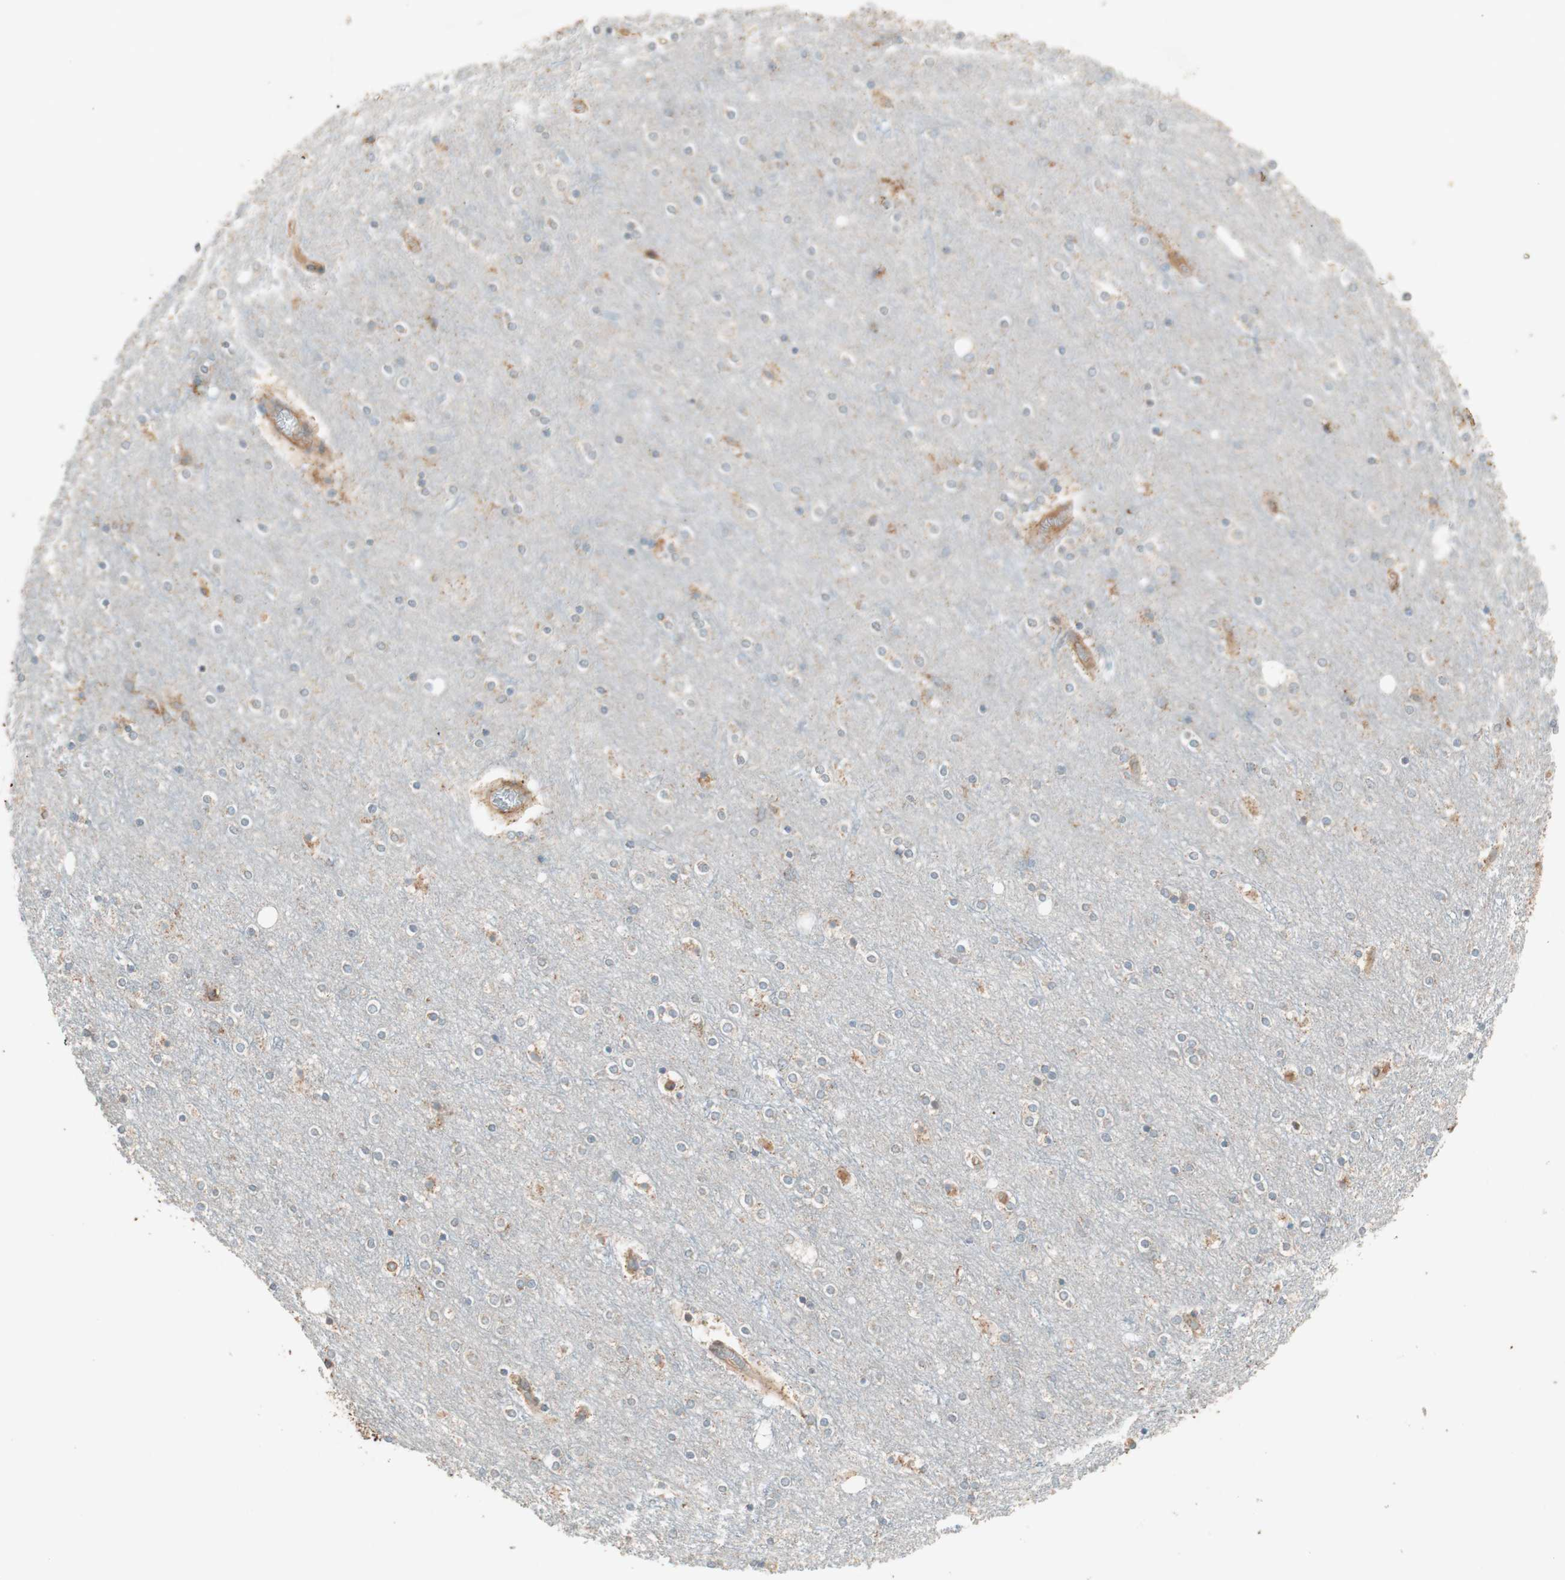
{"staining": {"intensity": "moderate", "quantity": "25%-75%", "location": "cytoplasmic/membranous"}, "tissue": "cerebral cortex", "cell_type": "Endothelial cells", "image_type": "normal", "snomed": [{"axis": "morphology", "description": "Normal tissue, NOS"}, {"axis": "topography", "description": "Cerebral cortex"}], "caption": "Immunohistochemistry of normal human cerebral cortex demonstrates medium levels of moderate cytoplasmic/membranous expression in approximately 25%-75% of endothelial cells. The staining was performed using DAB to visualize the protein expression in brown, while the nuclei were stained in blue with hematoxylin (Magnification: 20x).", "gene": "CC2D1A", "patient": {"sex": "female", "age": 54}}